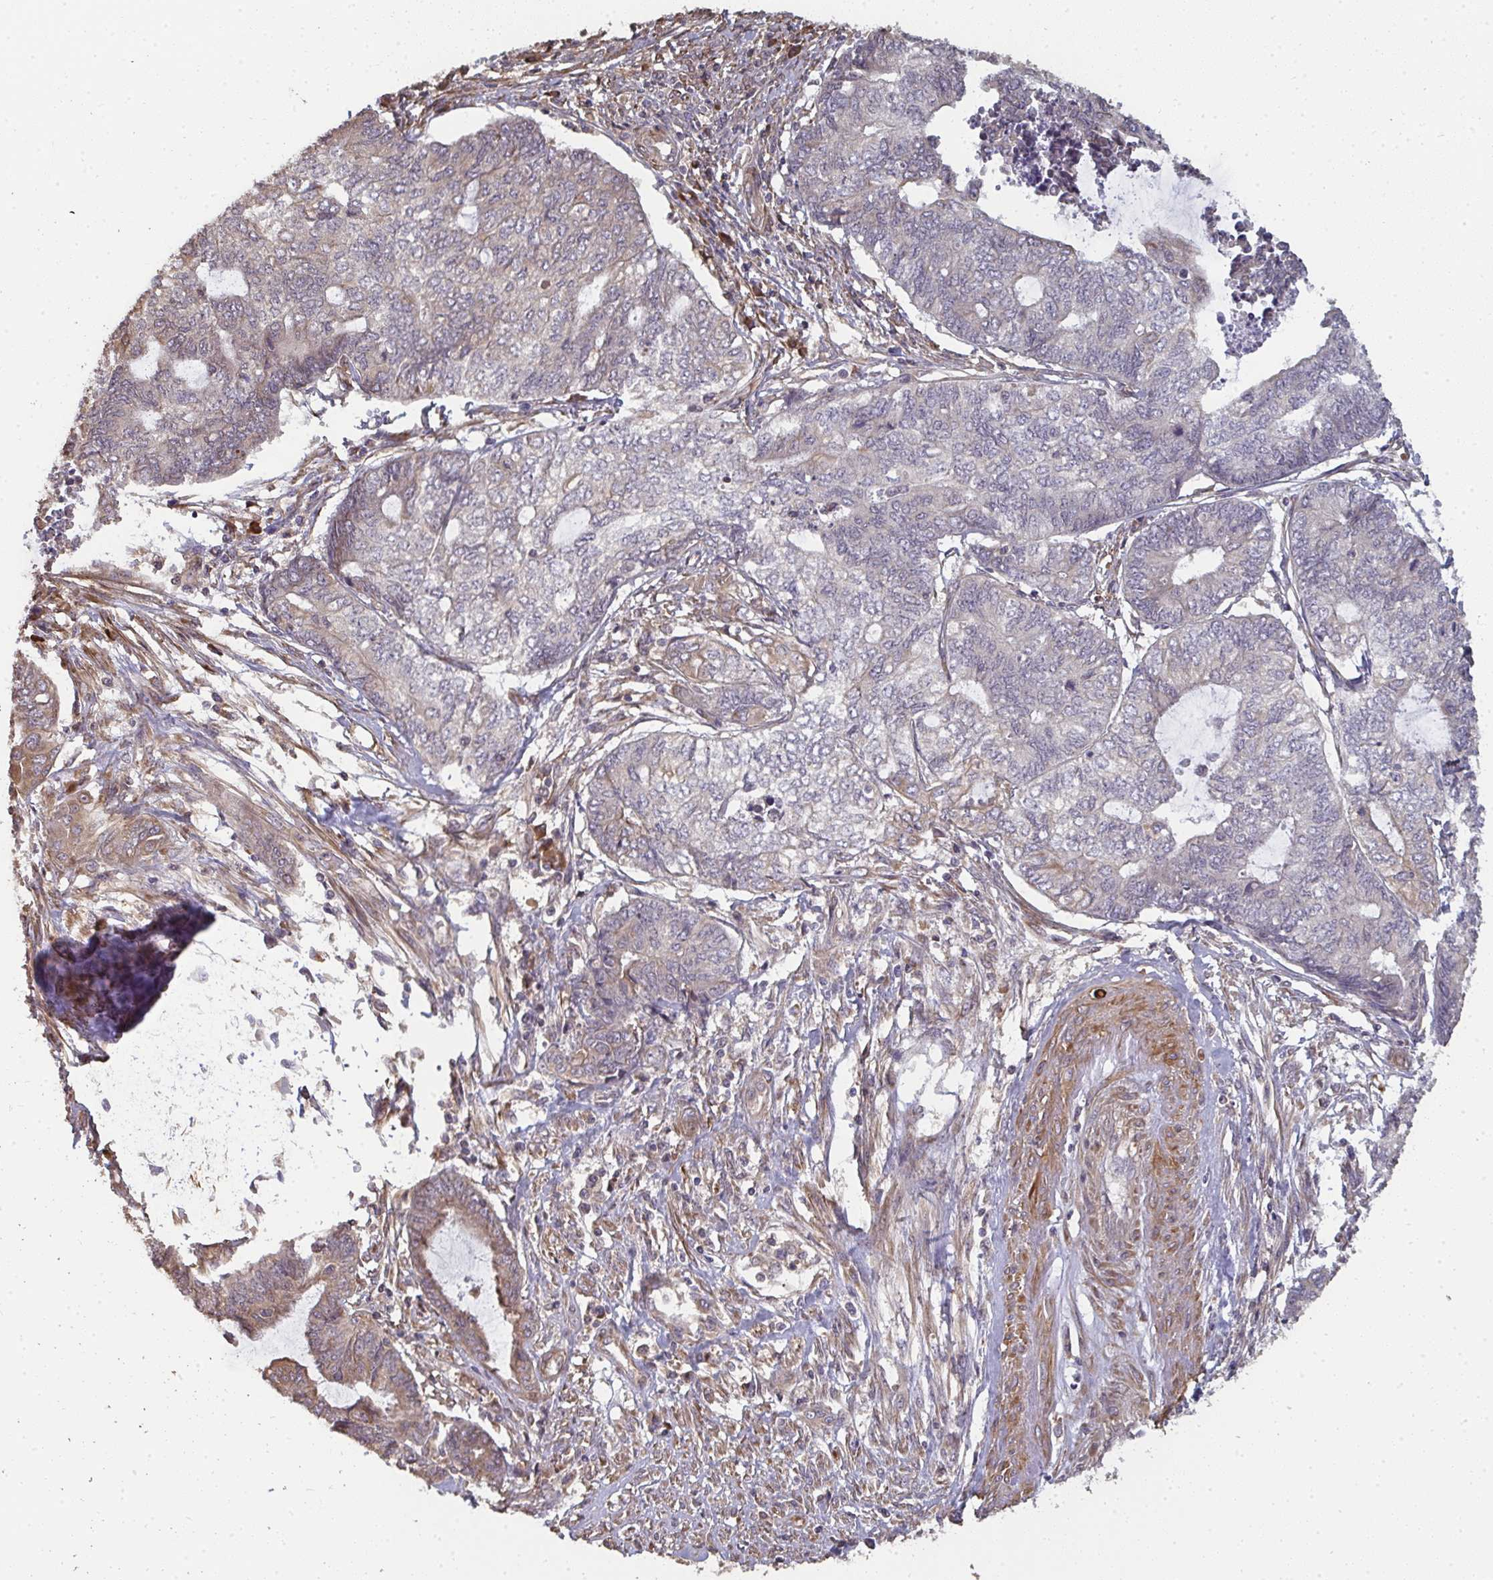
{"staining": {"intensity": "weak", "quantity": "<25%", "location": "cytoplasmic/membranous"}, "tissue": "endometrial cancer", "cell_type": "Tumor cells", "image_type": "cancer", "snomed": [{"axis": "morphology", "description": "Adenocarcinoma, NOS"}, {"axis": "topography", "description": "Uterus"}, {"axis": "topography", "description": "Endometrium"}], "caption": "Human endometrial adenocarcinoma stained for a protein using immunohistochemistry (IHC) reveals no staining in tumor cells.", "gene": "ZFYVE28", "patient": {"sex": "female", "age": 70}}